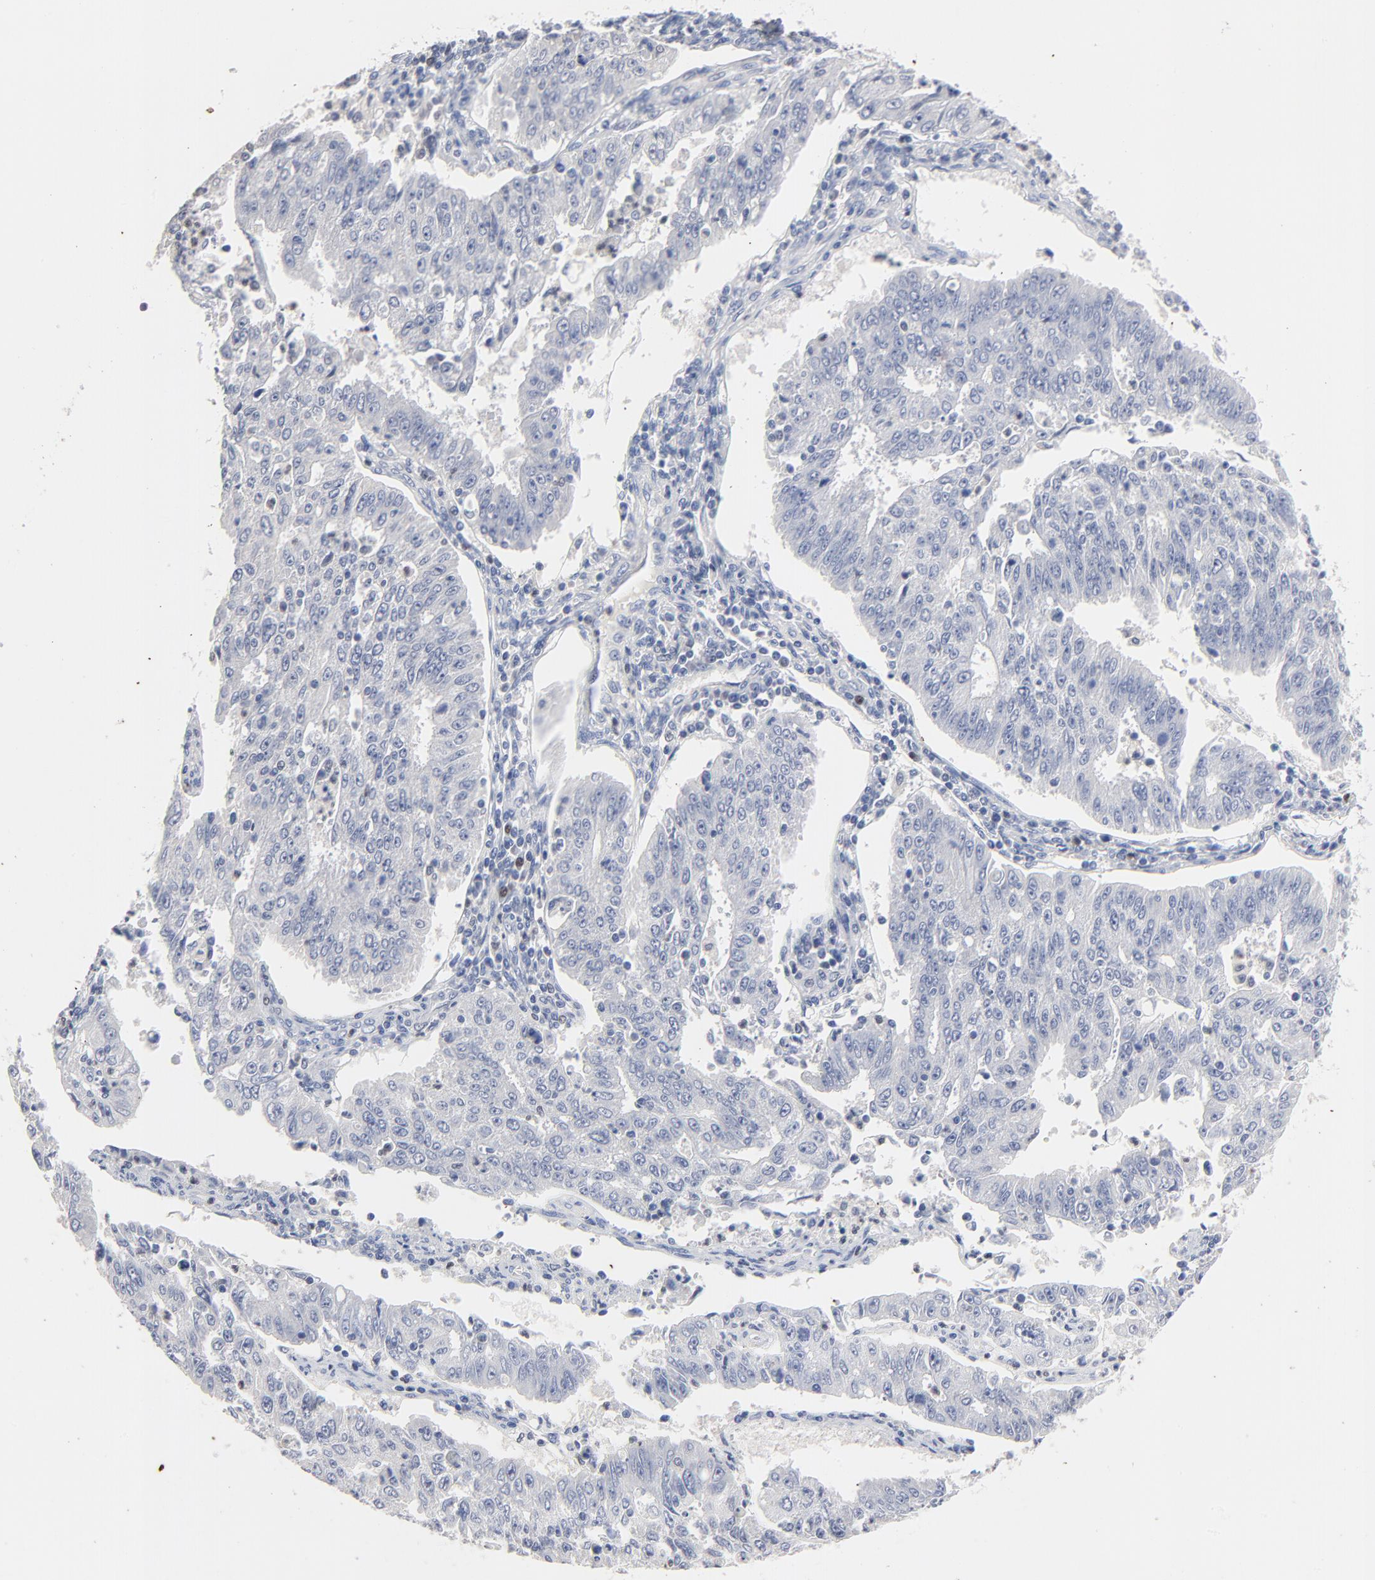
{"staining": {"intensity": "negative", "quantity": "none", "location": "none"}, "tissue": "endometrial cancer", "cell_type": "Tumor cells", "image_type": "cancer", "snomed": [{"axis": "morphology", "description": "Adenocarcinoma, NOS"}, {"axis": "topography", "description": "Endometrium"}], "caption": "A micrograph of human adenocarcinoma (endometrial) is negative for staining in tumor cells. The staining was performed using DAB (3,3'-diaminobenzidine) to visualize the protein expression in brown, while the nuclei were stained in blue with hematoxylin (Magnification: 20x).", "gene": "AADAC", "patient": {"sex": "female", "age": 42}}